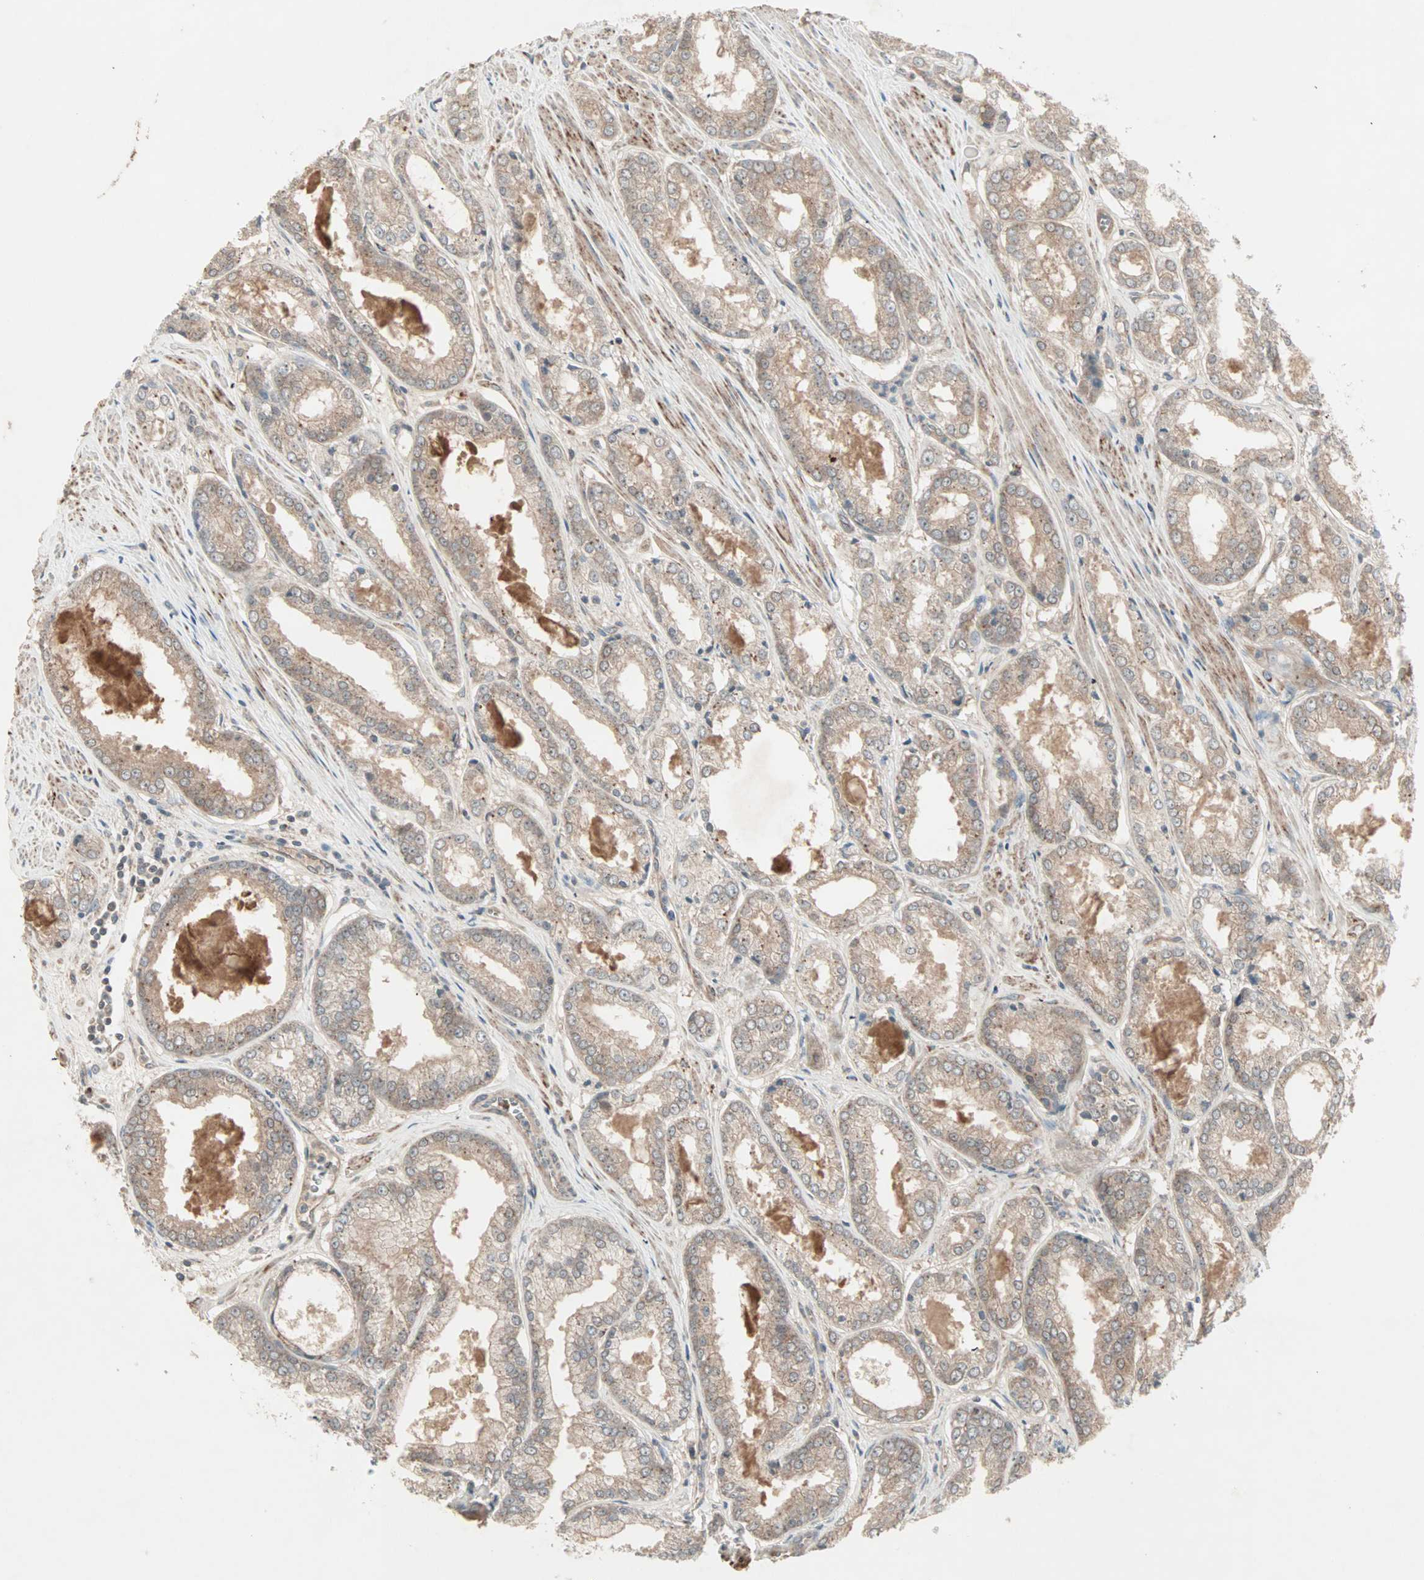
{"staining": {"intensity": "moderate", "quantity": "25%-75%", "location": "cytoplasmic/membranous"}, "tissue": "prostate cancer", "cell_type": "Tumor cells", "image_type": "cancer", "snomed": [{"axis": "morphology", "description": "Adenocarcinoma, Low grade"}, {"axis": "topography", "description": "Prostate"}], "caption": "Protein analysis of low-grade adenocarcinoma (prostate) tissue demonstrates moderate cytoplasmic/membranous expression in approximately 25%-75% of tumor cells.", "gene": "JMJD7-PLA2G4B", "patient": {"sex": "male", "age": 64}}